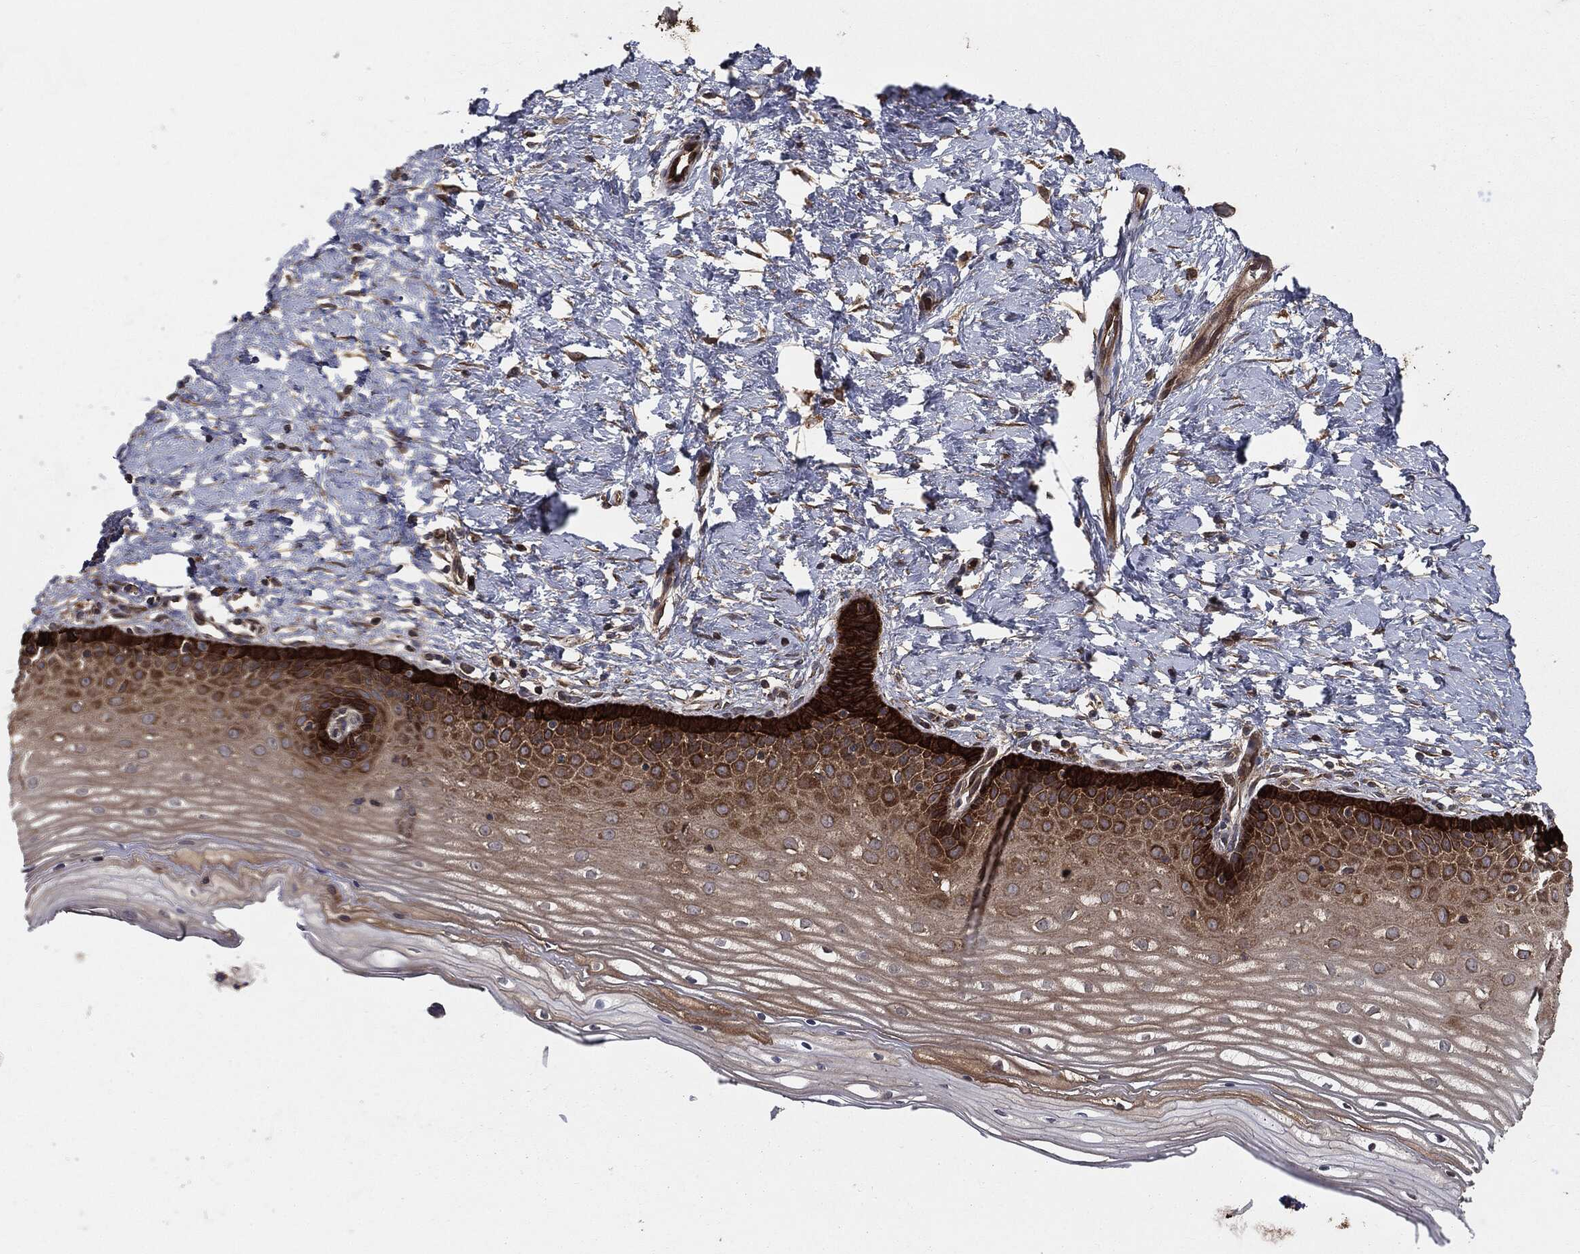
{"staining": {"intensity": "strong", "quantity": ">75%", "location": "cytoplasmic/membranous"}, "tissue": "cervix", "cell_type": "Glandular cells", "image_type": "normal", "snomed": [{"axis": "morphology", "description": "Normal tissue, NOS"}, {"axis": "topography", "description": "Cervix"}], "caption": "IHC image of benign cervix: human cervix stained using IHC shows high levels of strong protein expression localized specifically in the cytoplasmic/membranous of glandular cells, appearing as a cytoplasmic/membranous brown color.", "gene": "GNB5", "patient": {"sex": "female", "age": 37}}